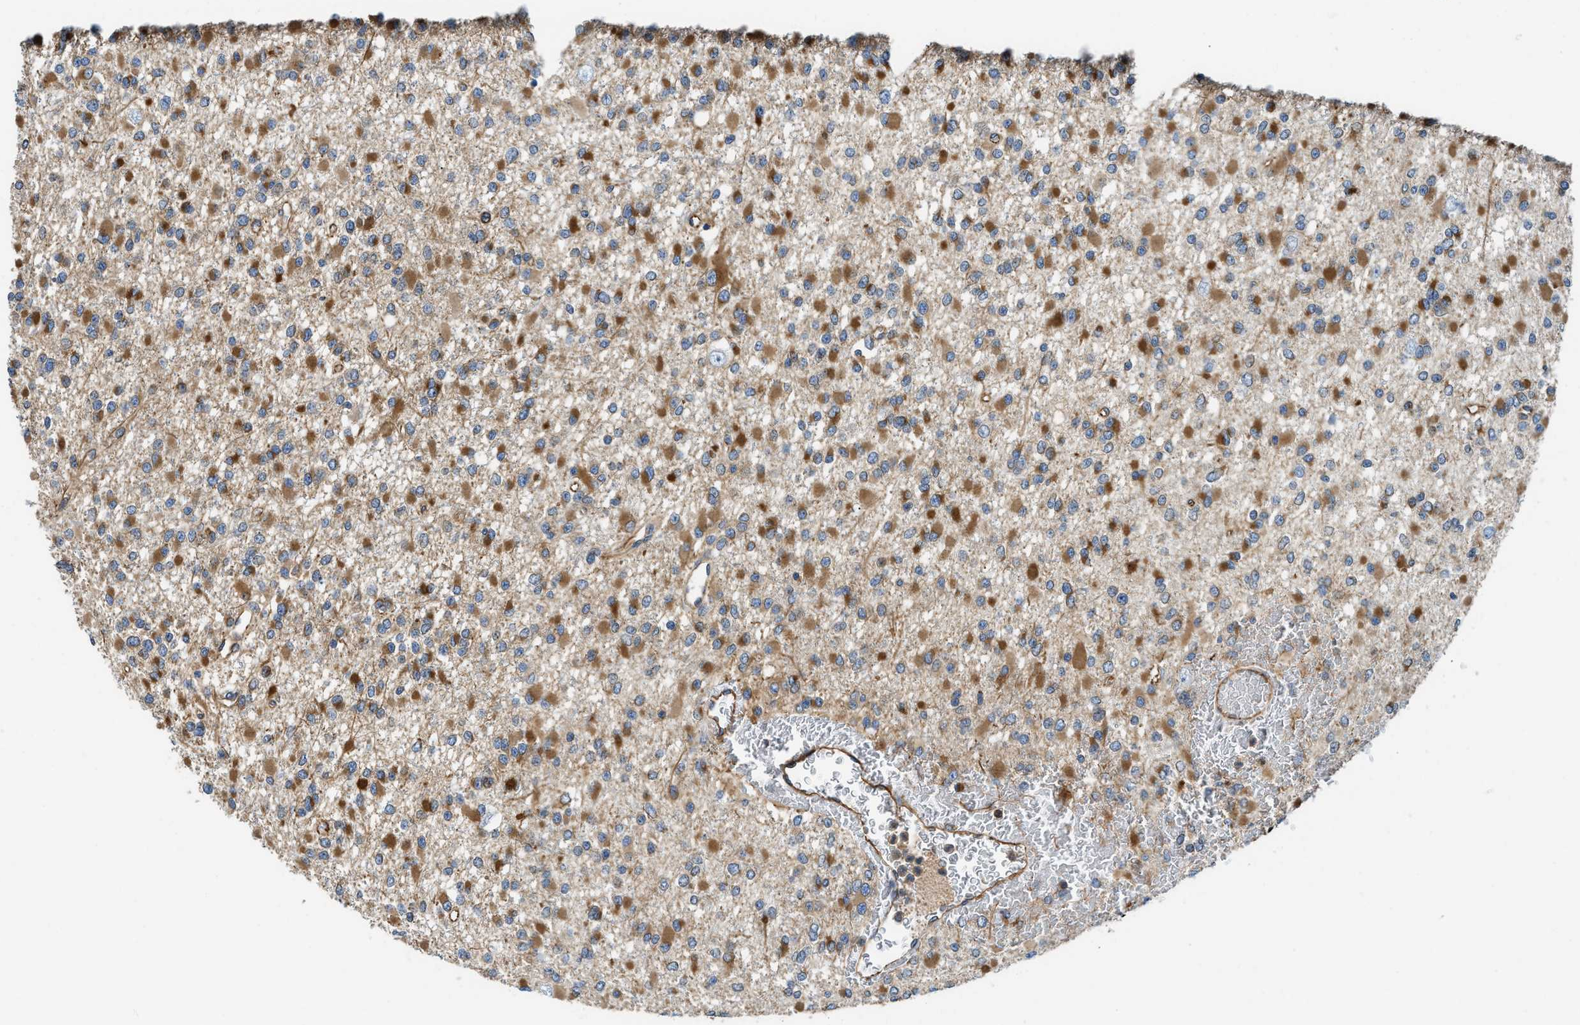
{"staining": {"intensity": "moderate", "quantity": ">75%", "location": "cytoplasmic/membranous"}, "tissue": "glioma", "cell_type": "Tumor cells", "image_type": "cancer", "snomed": [{"axis": "morphology", "description": "Glioma, malignant, Low grade"}, {"axis": "topography", "description": "Brain"}], "caption": "A micrograph of human glioma stained for a protein shows moderate cytoplasmic/membranous brown staining in tumor cells.", "gene": "HSD17B12", "patient": {"sex": "female", "age": 22}}